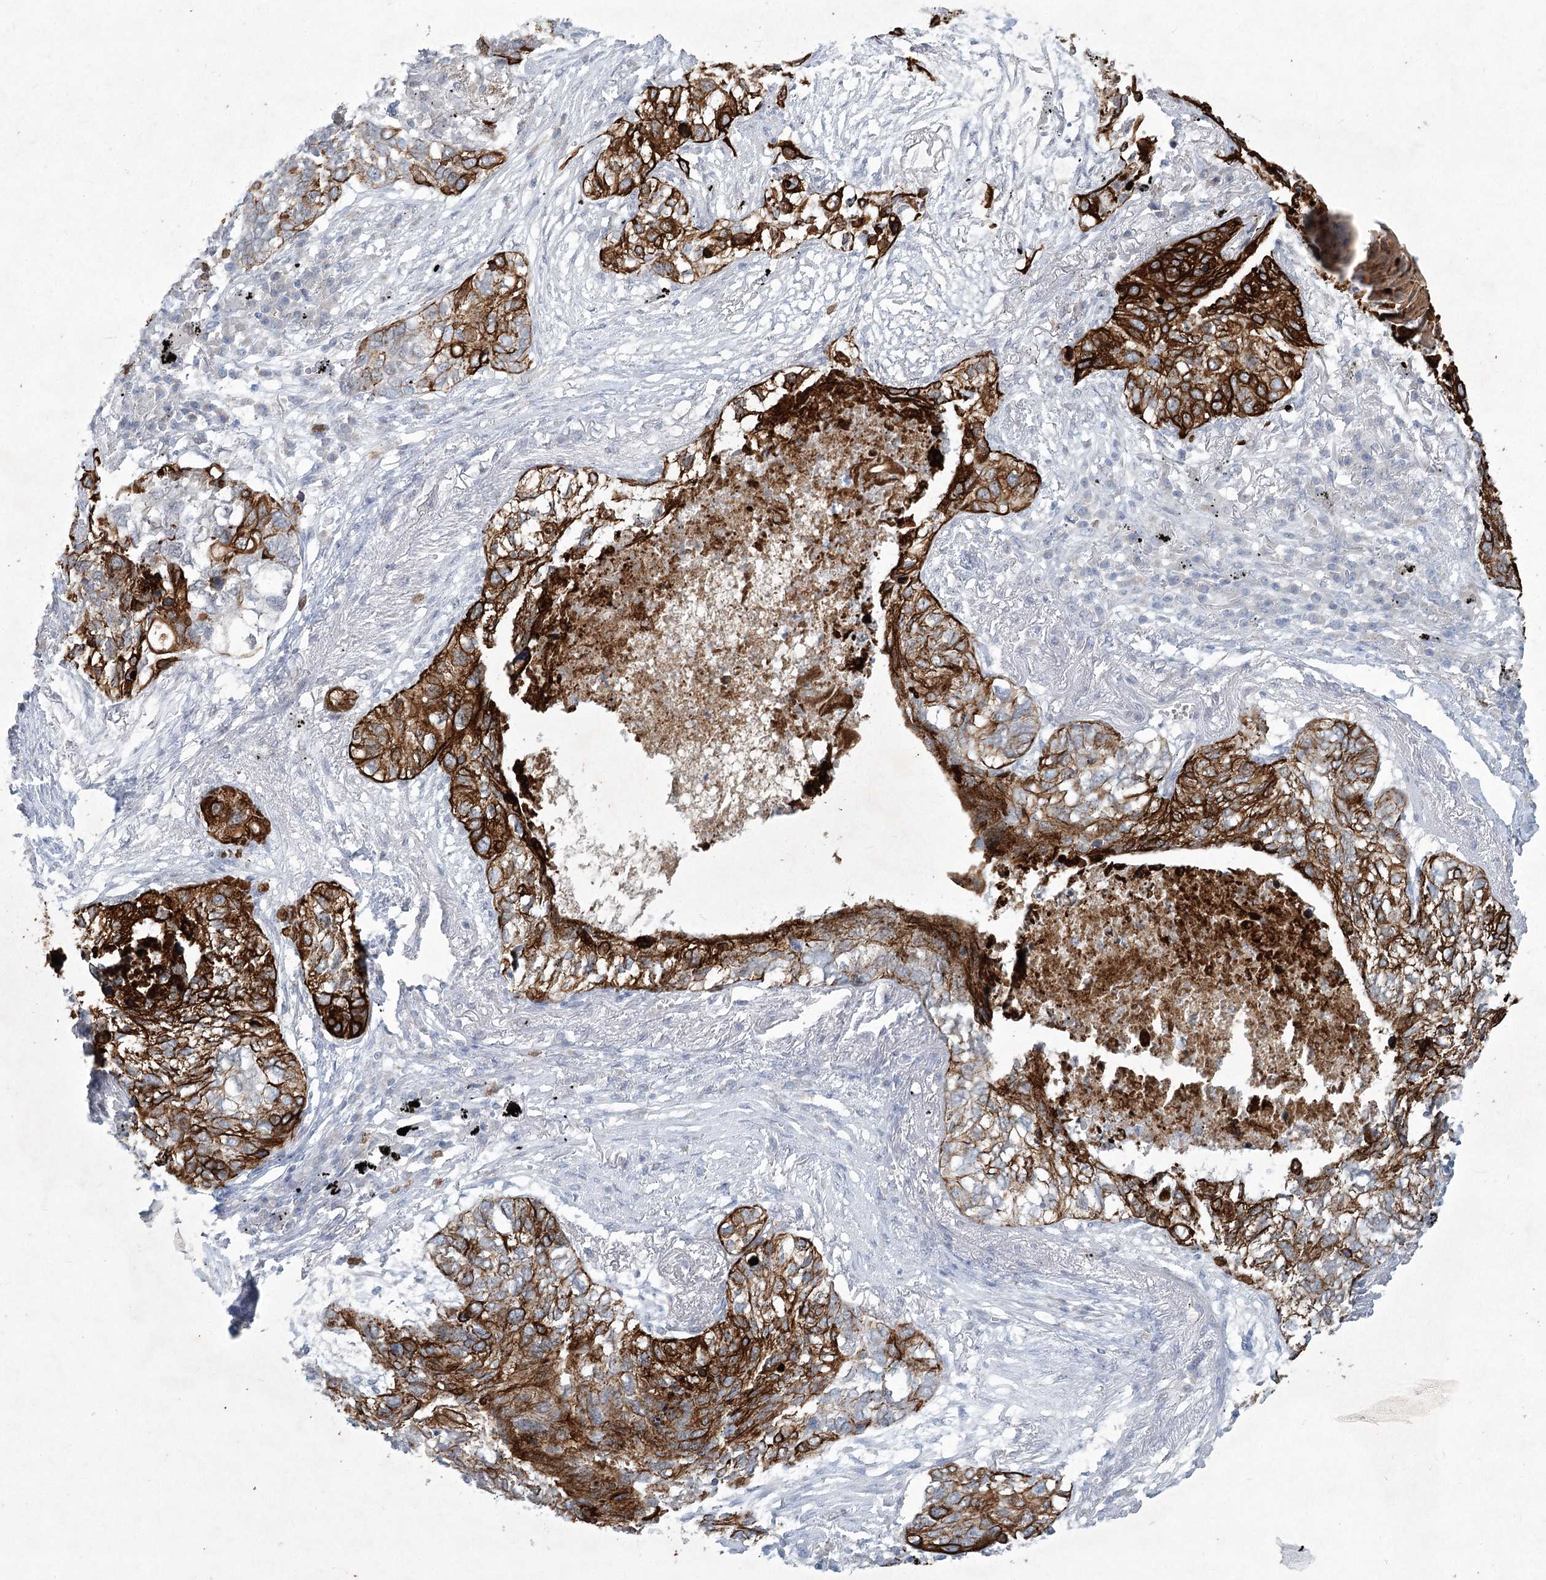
{"staining": {"intensity": "strong", "quantity": ">75%", "location": "cytoplasmic/membranous"}, "tissue": "lung cancer", "cell_type": "Tumor cells", "image_type": "cancer", "snomed": [{"axis": "morphology", "description": "Squamous cell carcinoma, NOS"}, {"axis": "topography", "description": "Lung"}], "caption": "Squamous cell carcinoma (lung) stained with DAB immunohistochemistry (IHC) demonstrates high levels of strong cytoplasmic/membranous expression in about >75% of tumor cells.", "gene": "ABITRAM", "patient": {"sex": "female", "age": 63}}